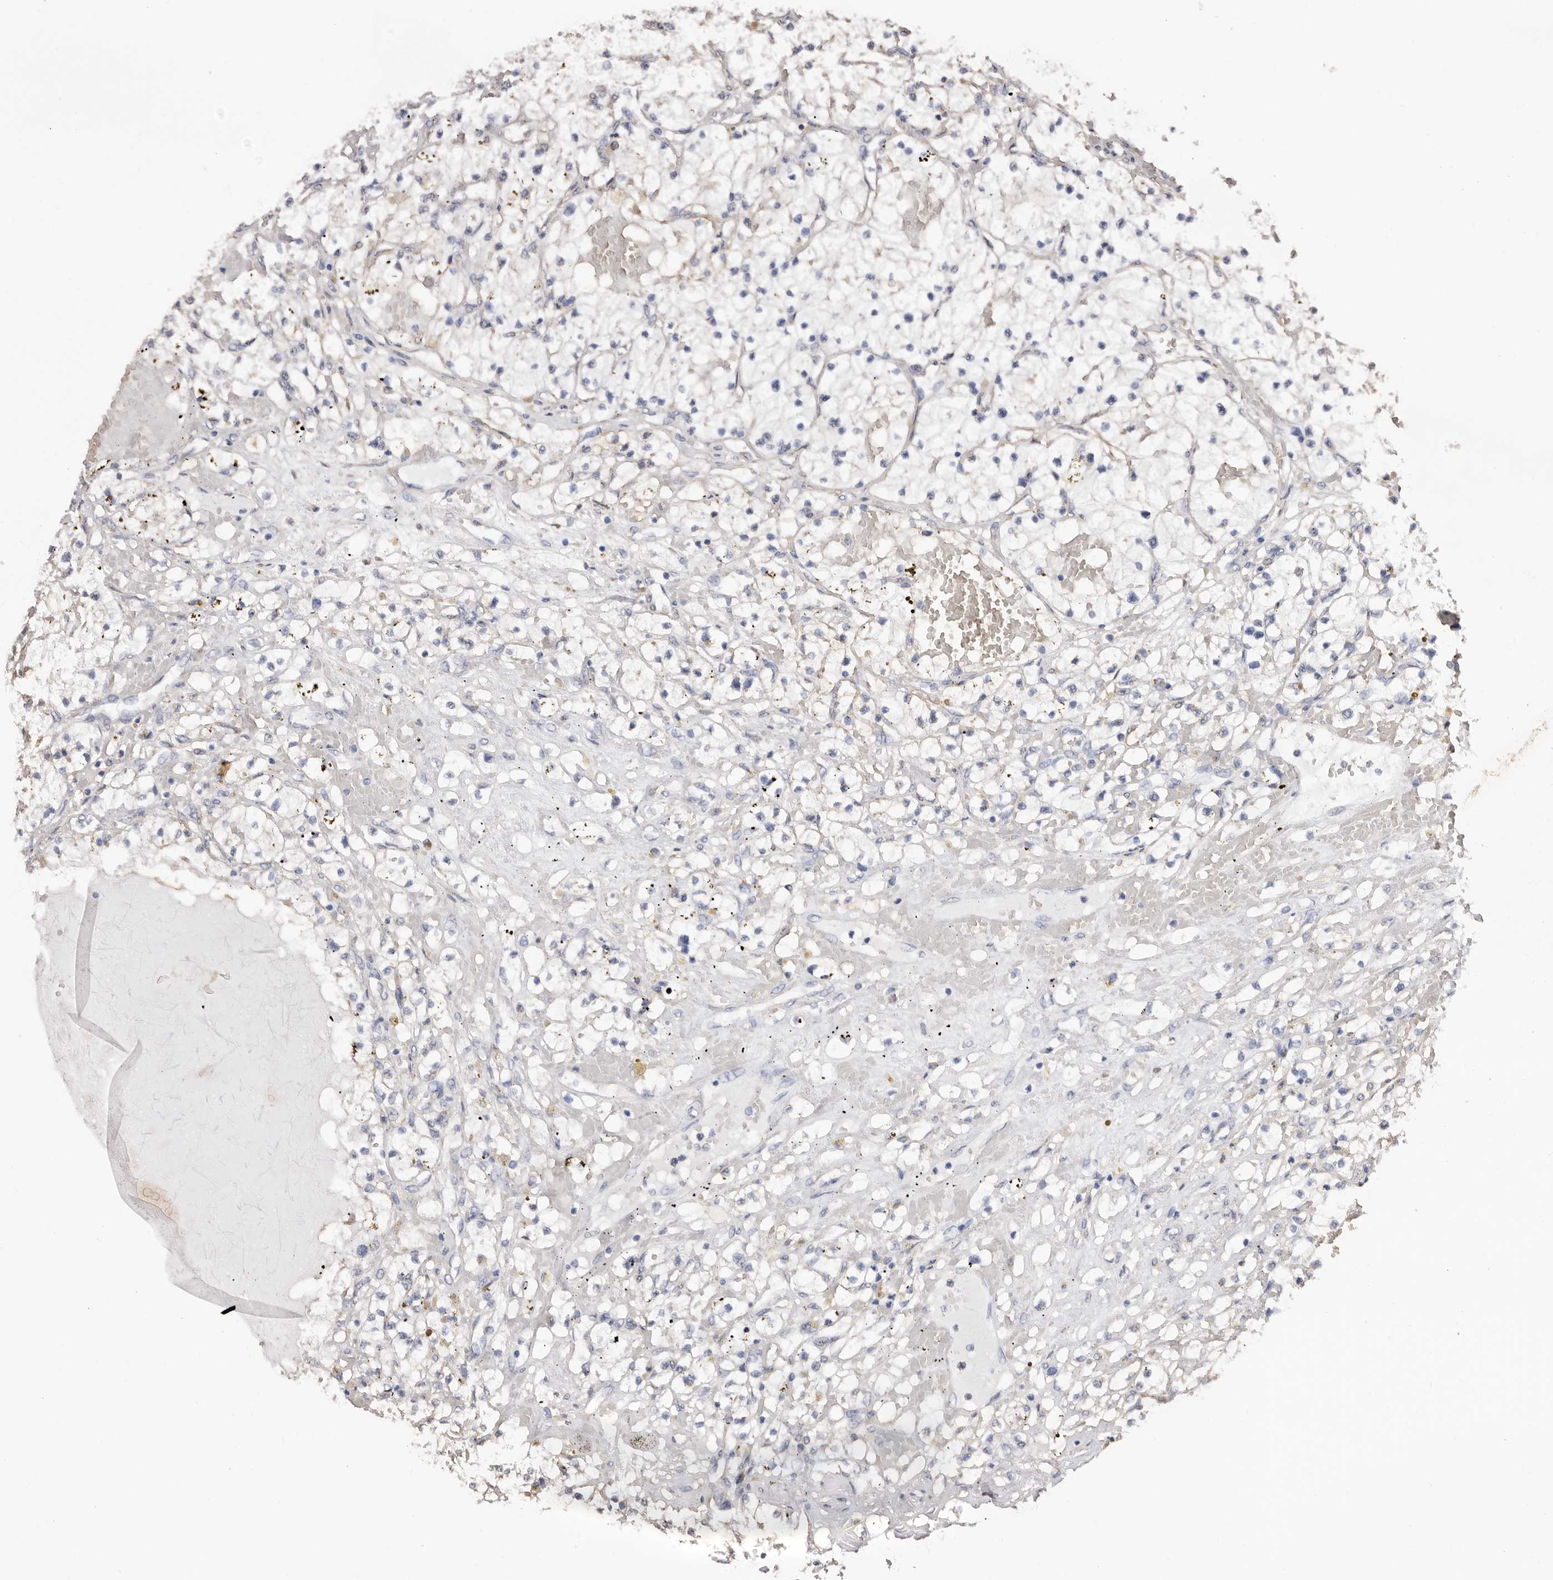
{"staining": {"intensity": "moderate", "quantity": "<25%", "location": "cytoplasmic/membranous"}, "tissue": "renal cancer", "cell_type": "Tumor cells", "image_type": "cancer", "snomed": [{"axis": "morphology", "description": "Normal tissue, NOS"}, {"axis": "morphology", "description": "Adenocarcinoma, NOS"}, {"axis": "topography", "description": "Kidney"}], "caption": "Renal adenocarcinoma stained for a protein (brown) demonstrates moderate cytoplasmic/membranous positive expression in approximately <25% of tumor cells.", "gene": "GPR27", "patient": {"sex": "male", "age": 68}}